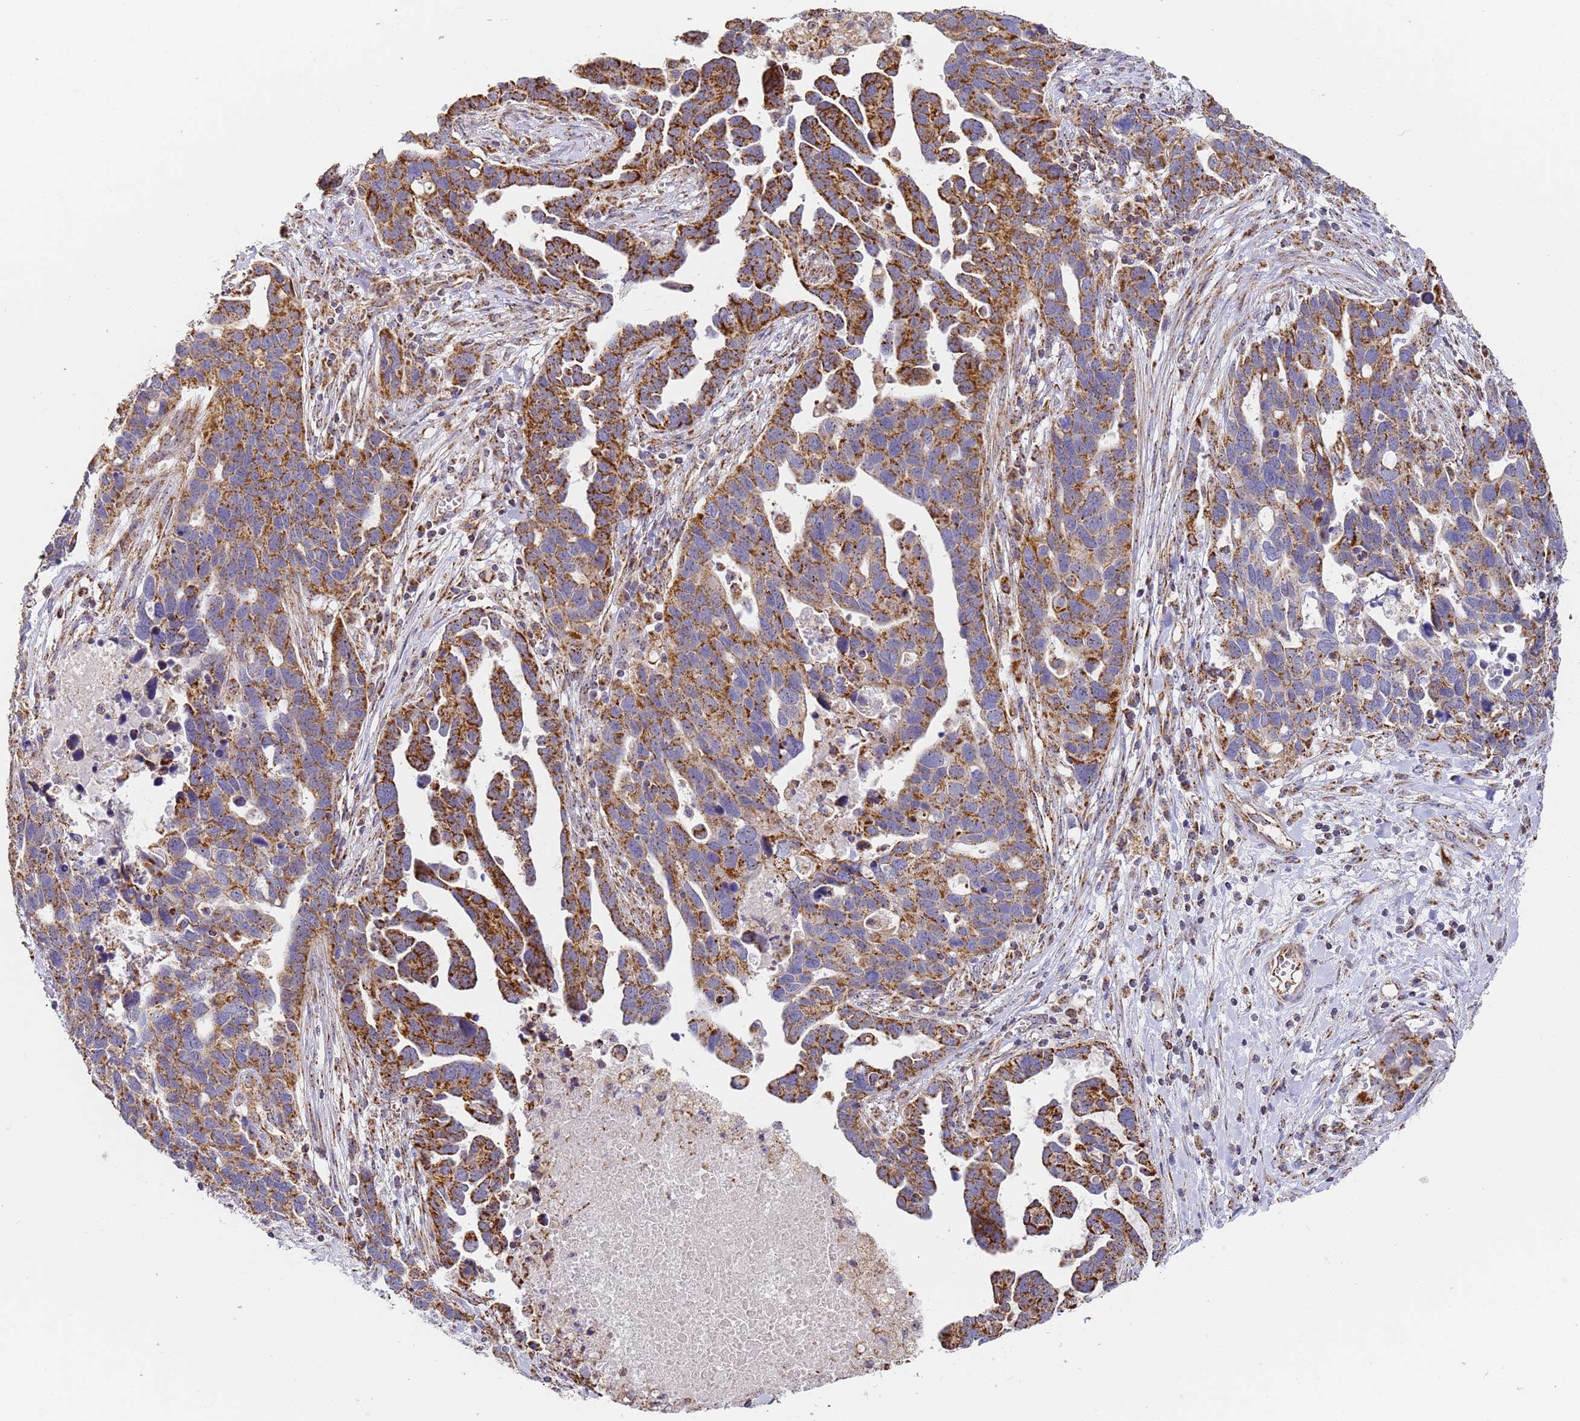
{"staining": {"intensity": "strong", "quantity": ">75%", "location": "cytoplasmic/membranous"}, "tissue": "ovarian cancer", "cell_type": "Tumor cells", "image_type": "cancer", "snomed": [{"axis": "morphology", "description": "Cystadenocarcinoma, serous, NOS"}, {"axis": "topography", "description": "Ovary"}], "caption": "Tumor cells display strong cytoplasmic/membranous expression in approximately >75% of cells in ovarian cancer (serous cystadenocarcinoma).", "gene": "FRG2C", "patient": {"sex": "female", "age": 54}}